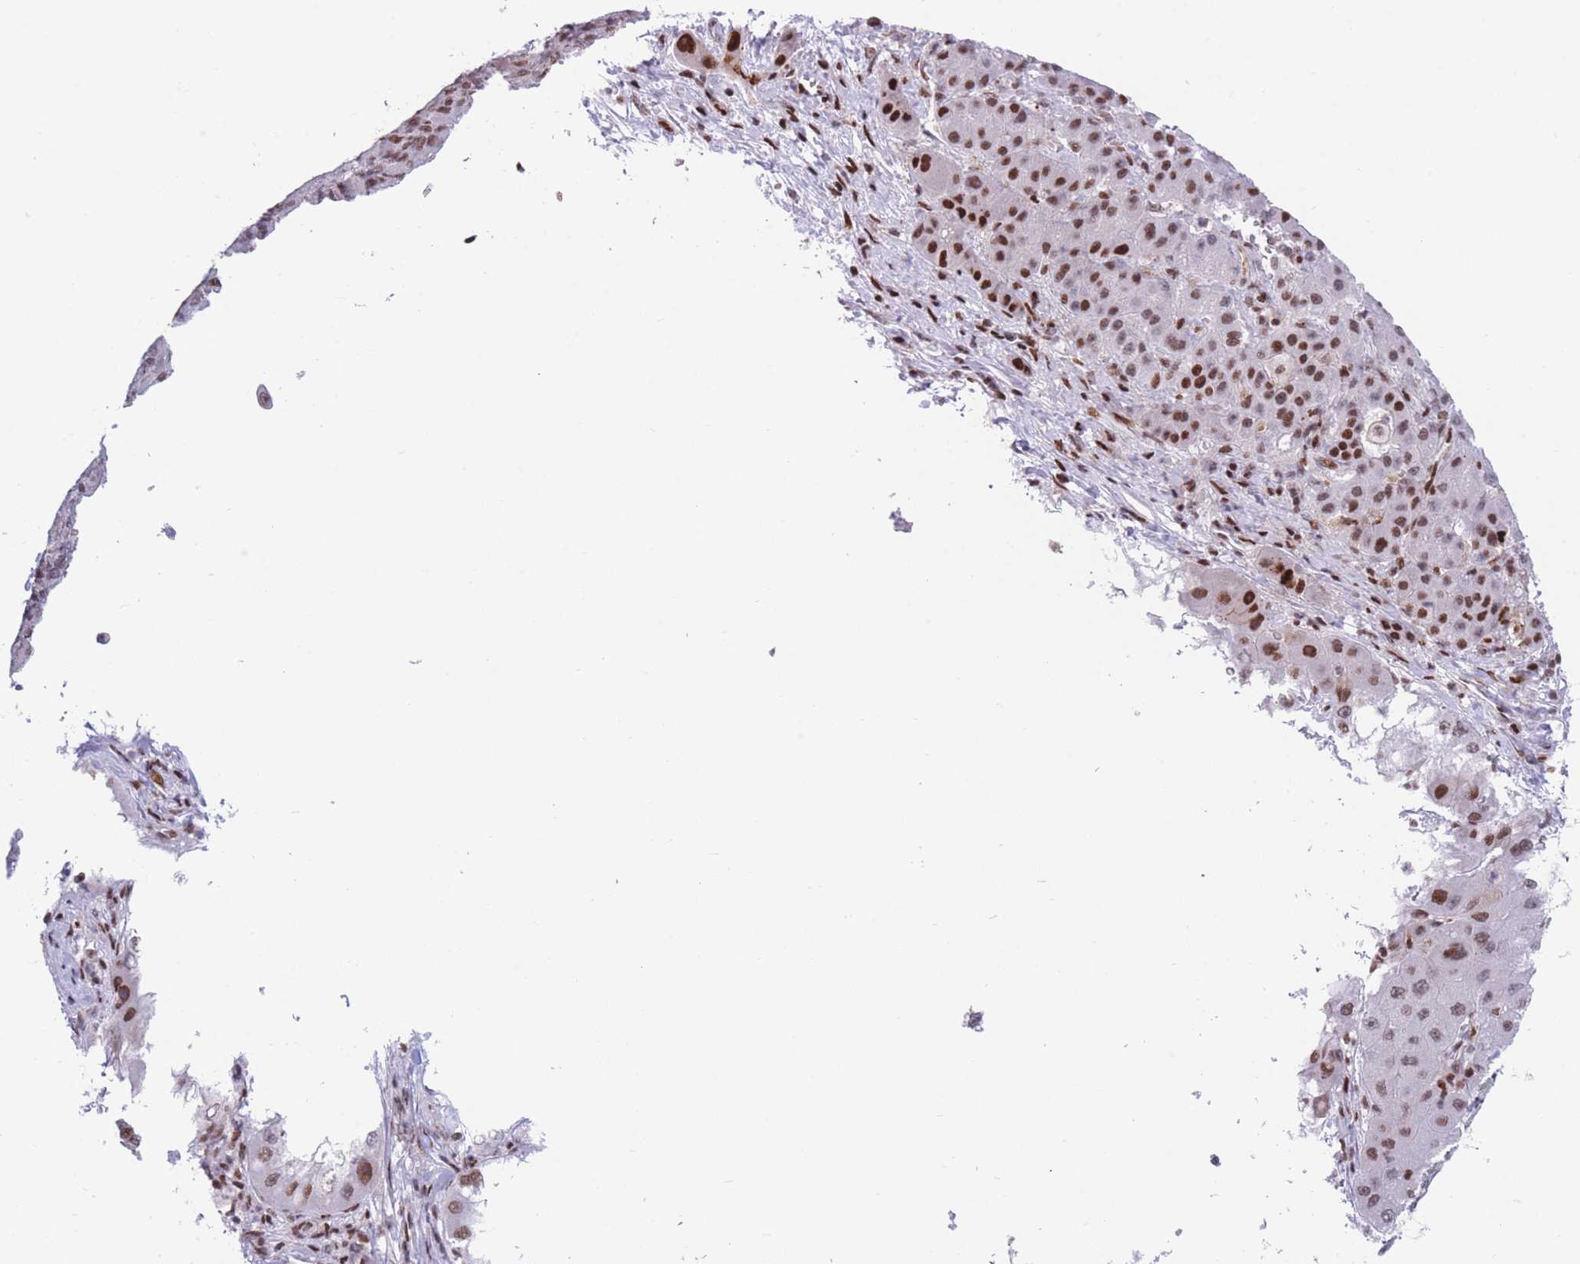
{"staining": {"intensity": "moderate", "quantity": ">75%", "location": "nuclear"}, "tissue": "liver cancer", "cell_type": "Tumor cells", "image_type": "cancer", "snomed": [{"axis": "morphology", "description": "Carcinoma, Hepatocellular, NOS"}, {"axis": "topography", "description": "Liver"}], "caption": "Protein expression analysis of hepatocellular carcinoma (liver) demonstrates moderate nuclear staining in approximately >75% of tumor cells.", "gene": "DNAJC3", "patient": {"sex": "male", "age": 76}}